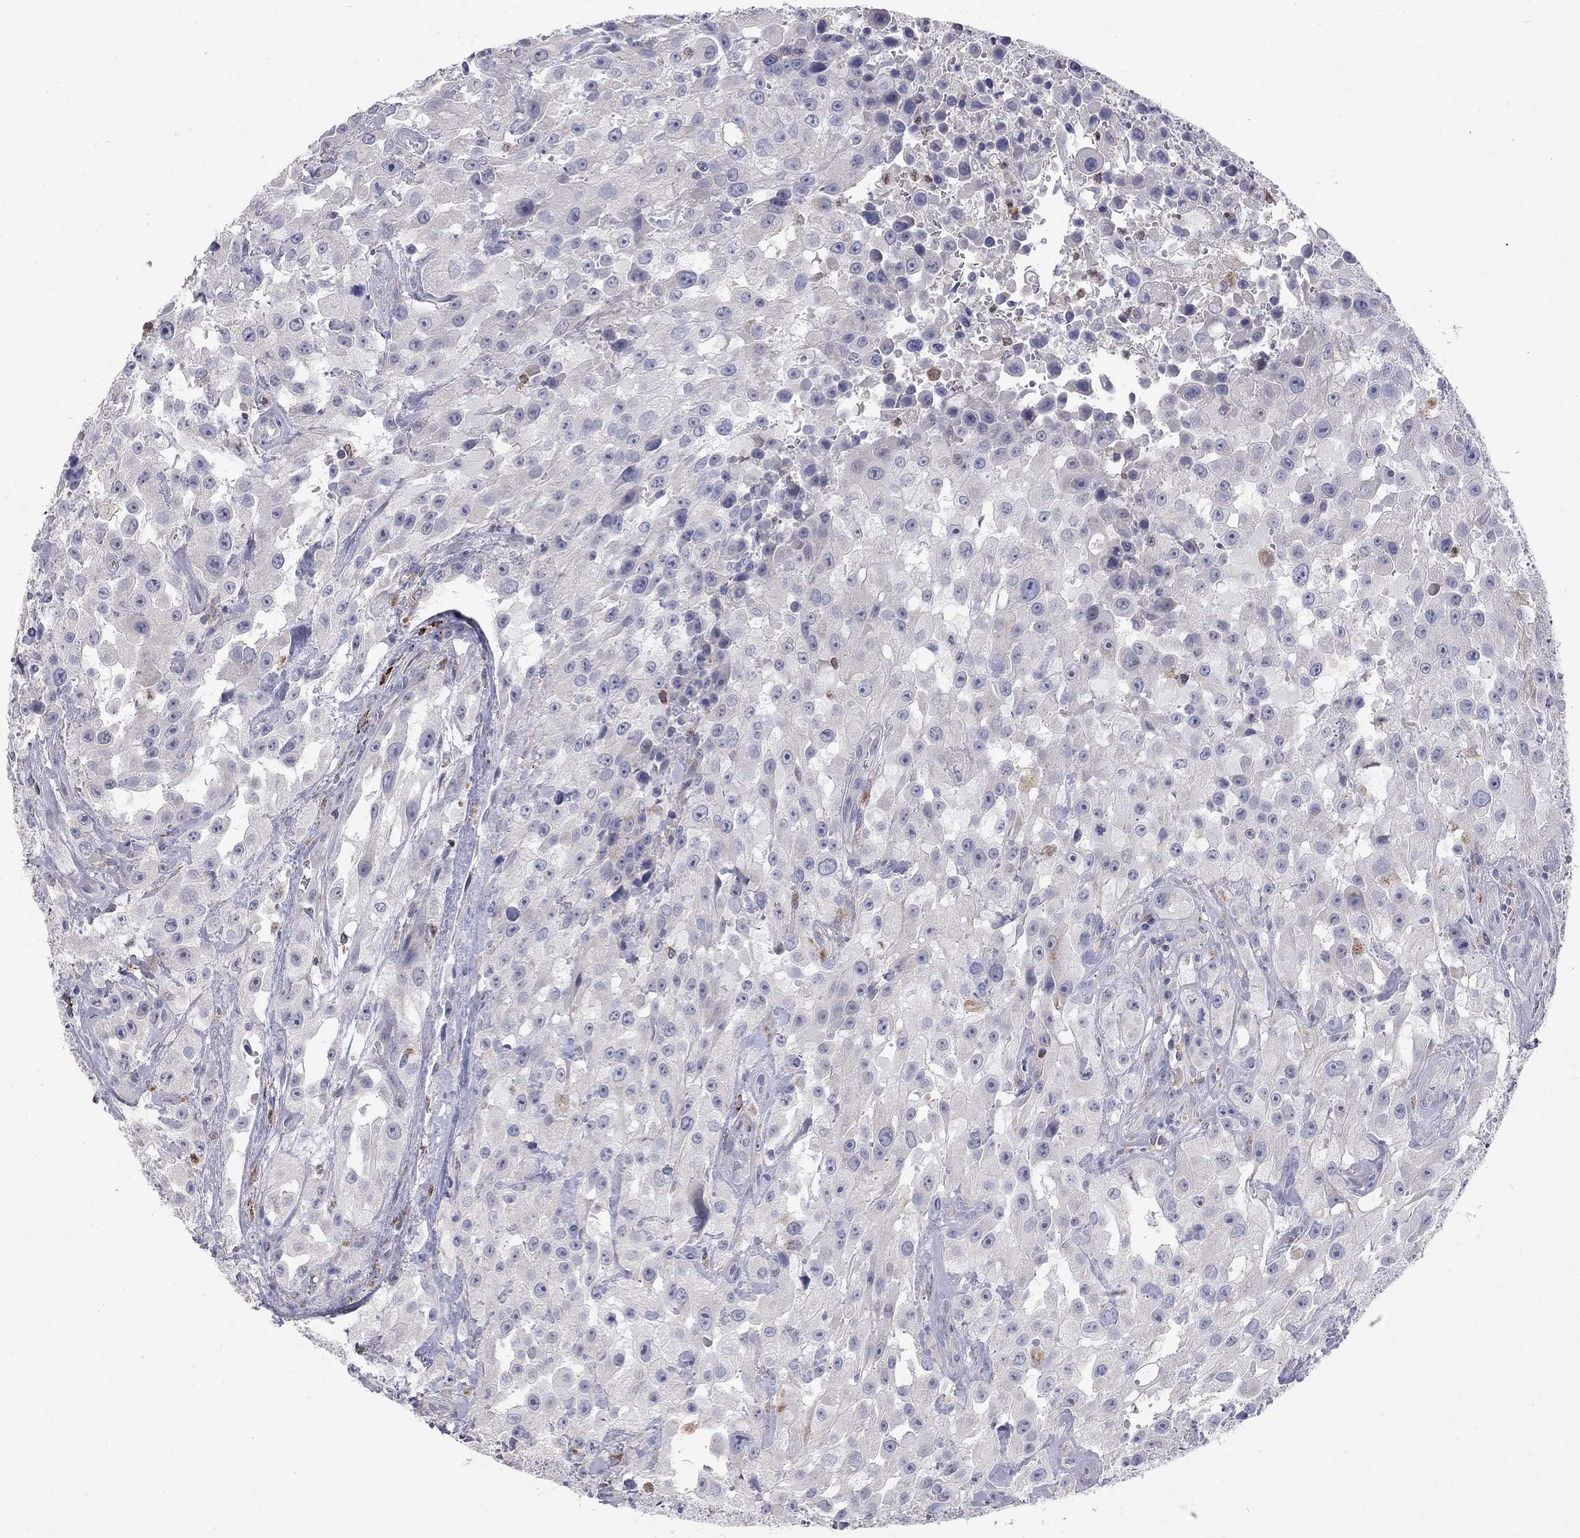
{"staining": {"intensity": "negative", "quantity": "none", "location": "none"}, "tissue": "urothelial cancer", "cell_type": "Tumor cells", "image_type": "cancer", "snomed": [{"axis": "morphology", "description": "Urothelial carcinoma, High grade"}, {"axis": "topography", "description": "Urinary bladder"}], "caption": "IHC histopathology image of neoplastic tissue: human urothelial cancer stained with DAB displays no significant protein expression in tumor cells.", "gene": "ACSL1", "patient": {"sex": "male", "age": 79}}